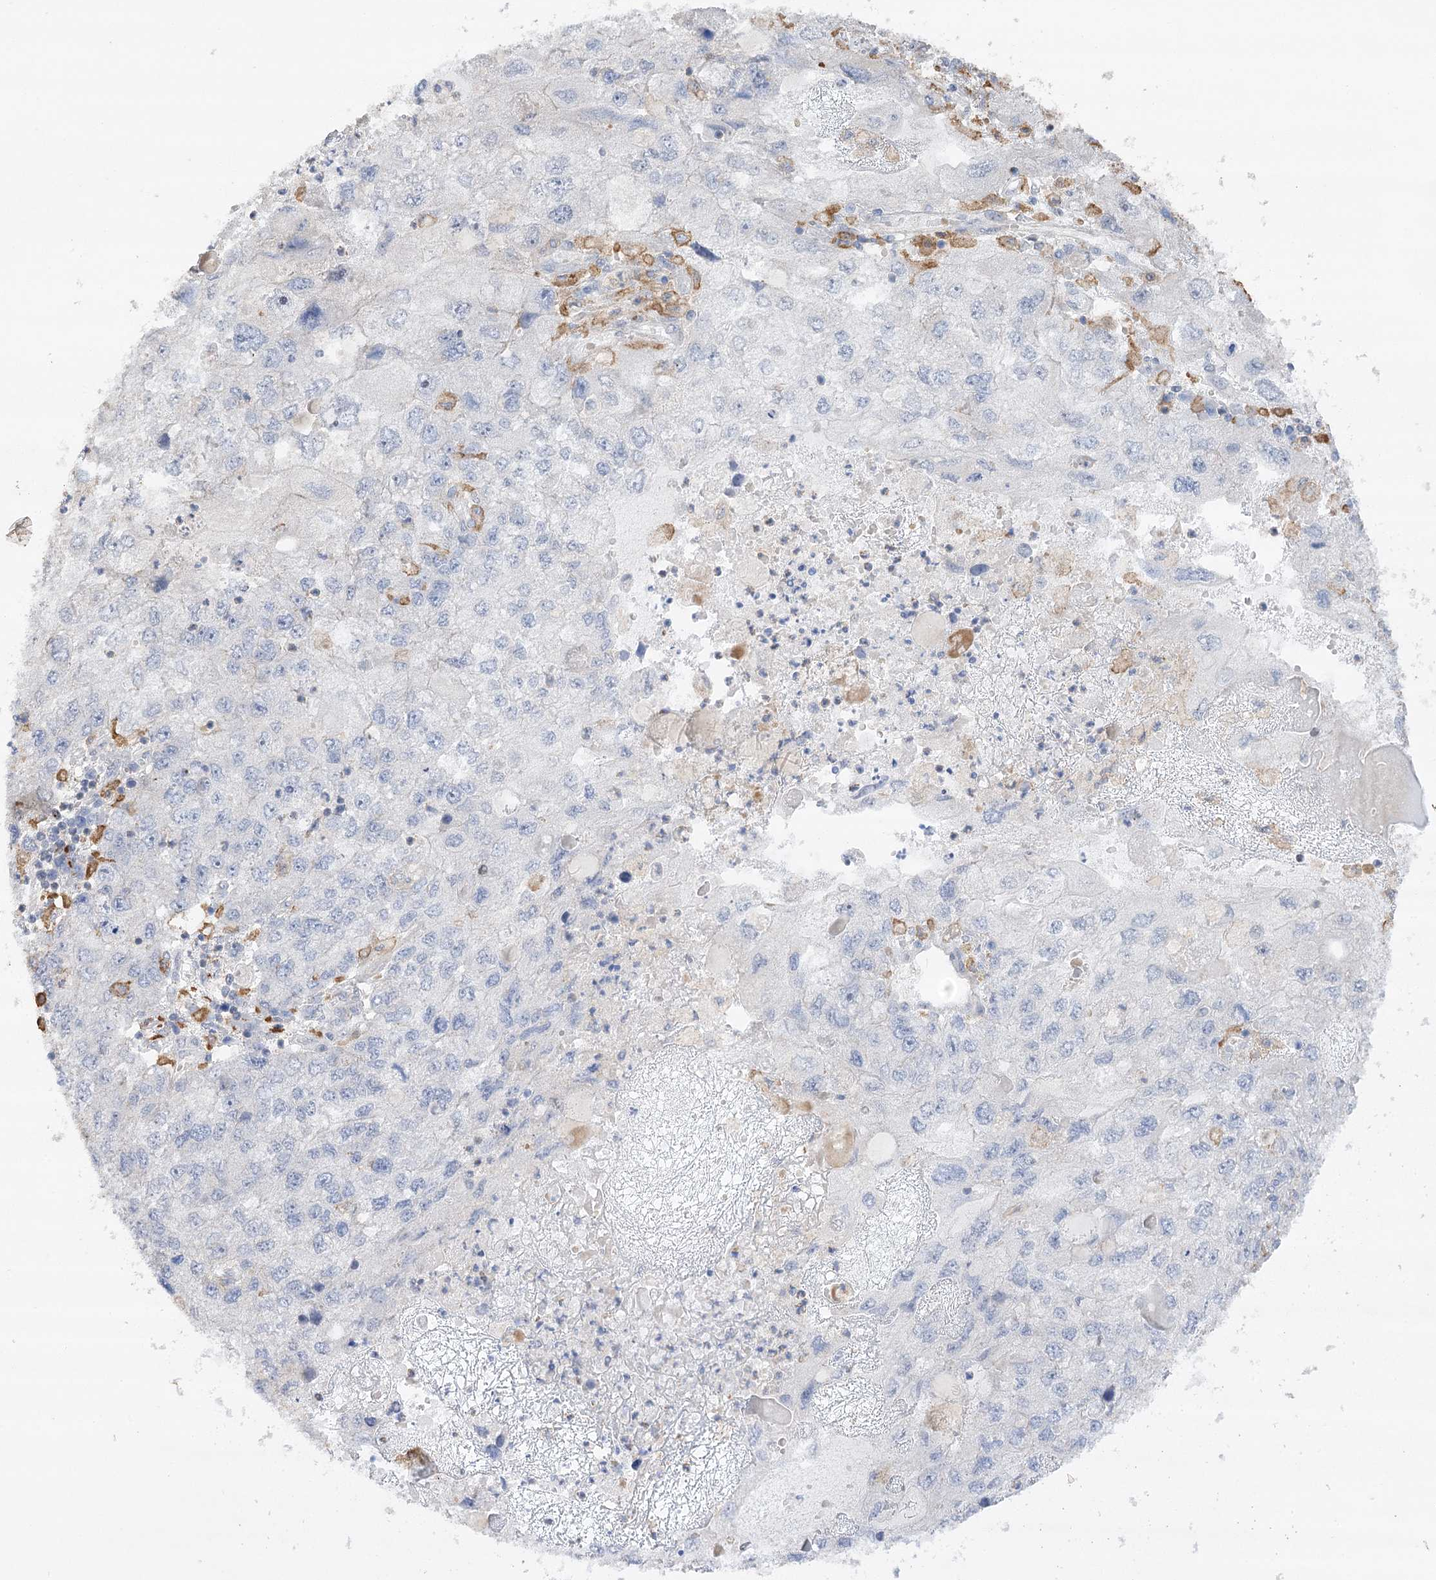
{"staining": {"intensity": "negative", "quantity": "none", "location": "none"}, "tissue": "endometrial cancer", "cell_type": "Tumor cells", "image_type": "cancer", "snomed": [{"axis": "morphology", "description": "Adenocarcinoma, NOS"}, {"axis": "topography", "description": "Endometrium"}], "caption": "High power microscopy micrograph of an IHC micrograph of endometrial adenocarcinoma, revealing no significant staining in tumor cells. (DAB immunohistochemistry (IHC), high magnification).", "gene": "OBSL1", "patient": {"sex": "female", "age": 49}}